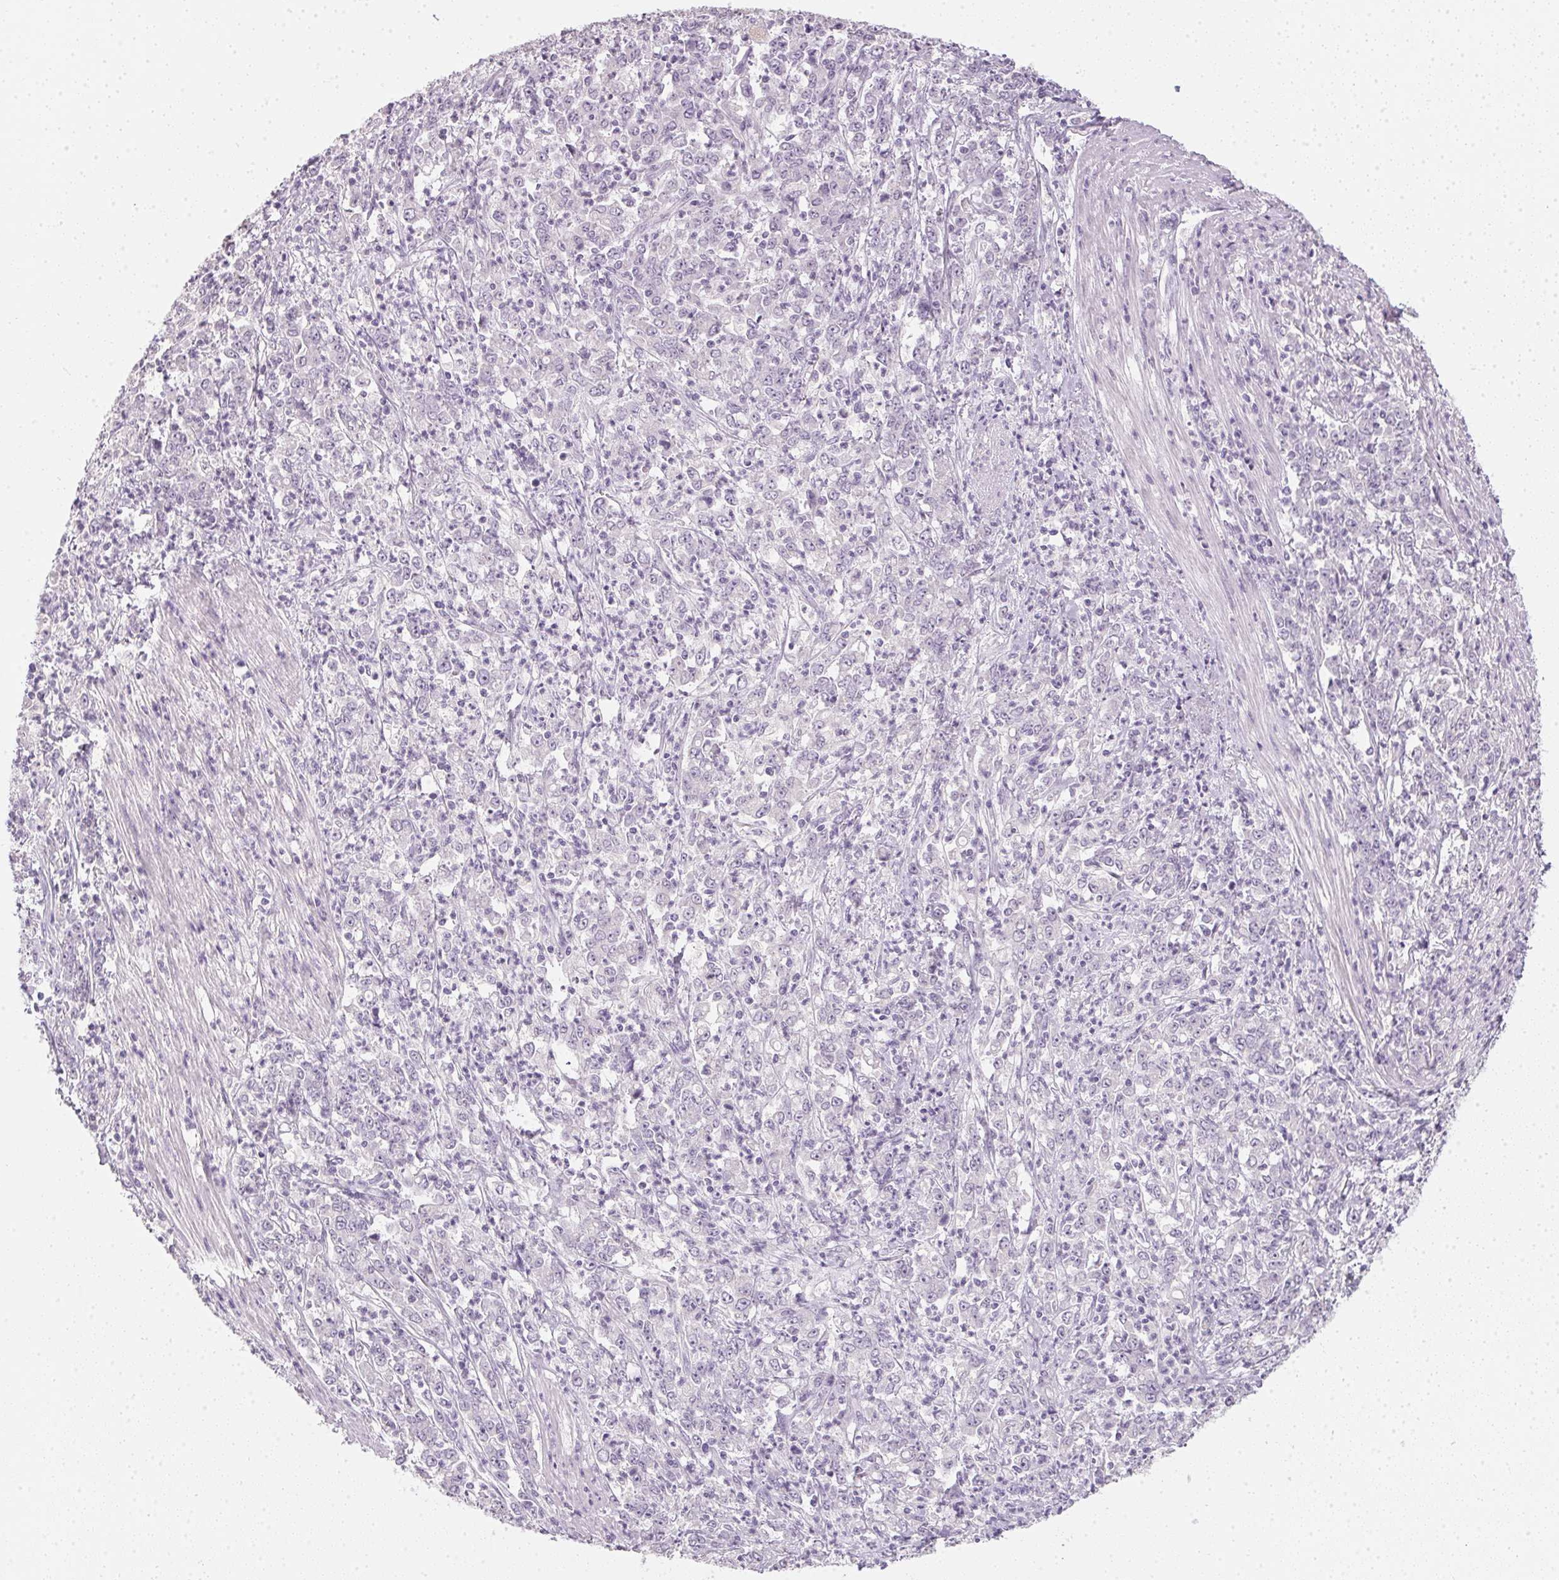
{"staining": {"intensity": "negative", "quantity": "none", "location": "none"}, "tissue": "stomach cancer", "cell_type": "Tumor cells", "image_type": "cancer", "snomed": [{"axis": "morphology", "description": "Adenocarcinoma, NOS"}, {"axis": "topography", "description": "Stomach, lower"}], "caption": "Human adenocarcinoma (stomach) stained for a protein using IHC reveals no positivity in tumor cells.", "gene": "TMEM72", "patient": {"sex": "female", "age": 71}}